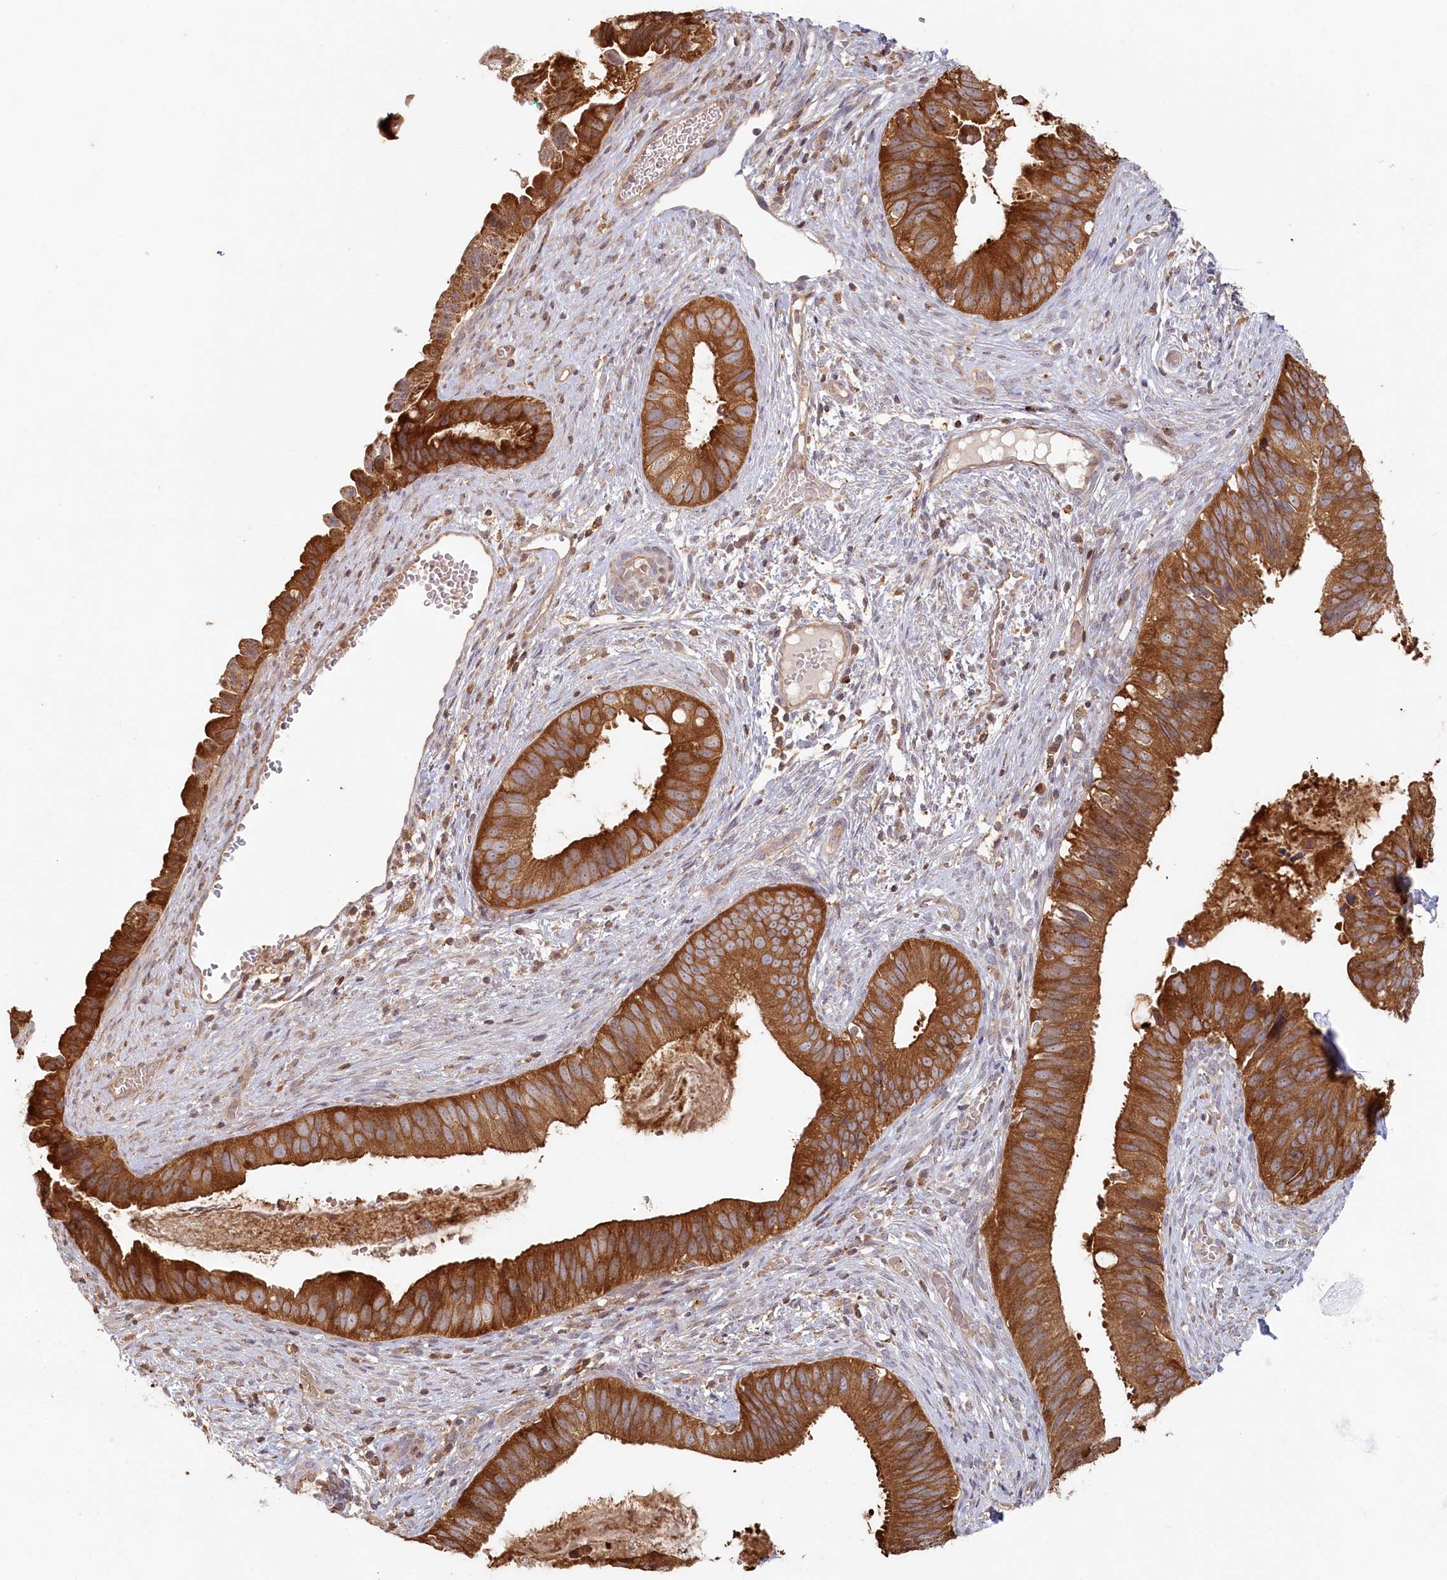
{"staining": {"intensity": "strong", "quantity": ">75%", "location": "cytoplasmic/membranous"}, "tissue": "cervical cancer", "cell_type": "Tumor cells", "image_type": "cancer", "snomed": [{"axis": "morphology", "description": "Adenocarcinoma, NOS"}, {"axis": "topography", "description": "Cervix"}], "caption": "IHC of human cervical cancer (adenocarcinoma) demonstrates high levels of strong cytoplasmic/membranous staining in about >75% of tumor cells.", "gene": "HAL", "patient": {"sex": "female", "age": 42}}